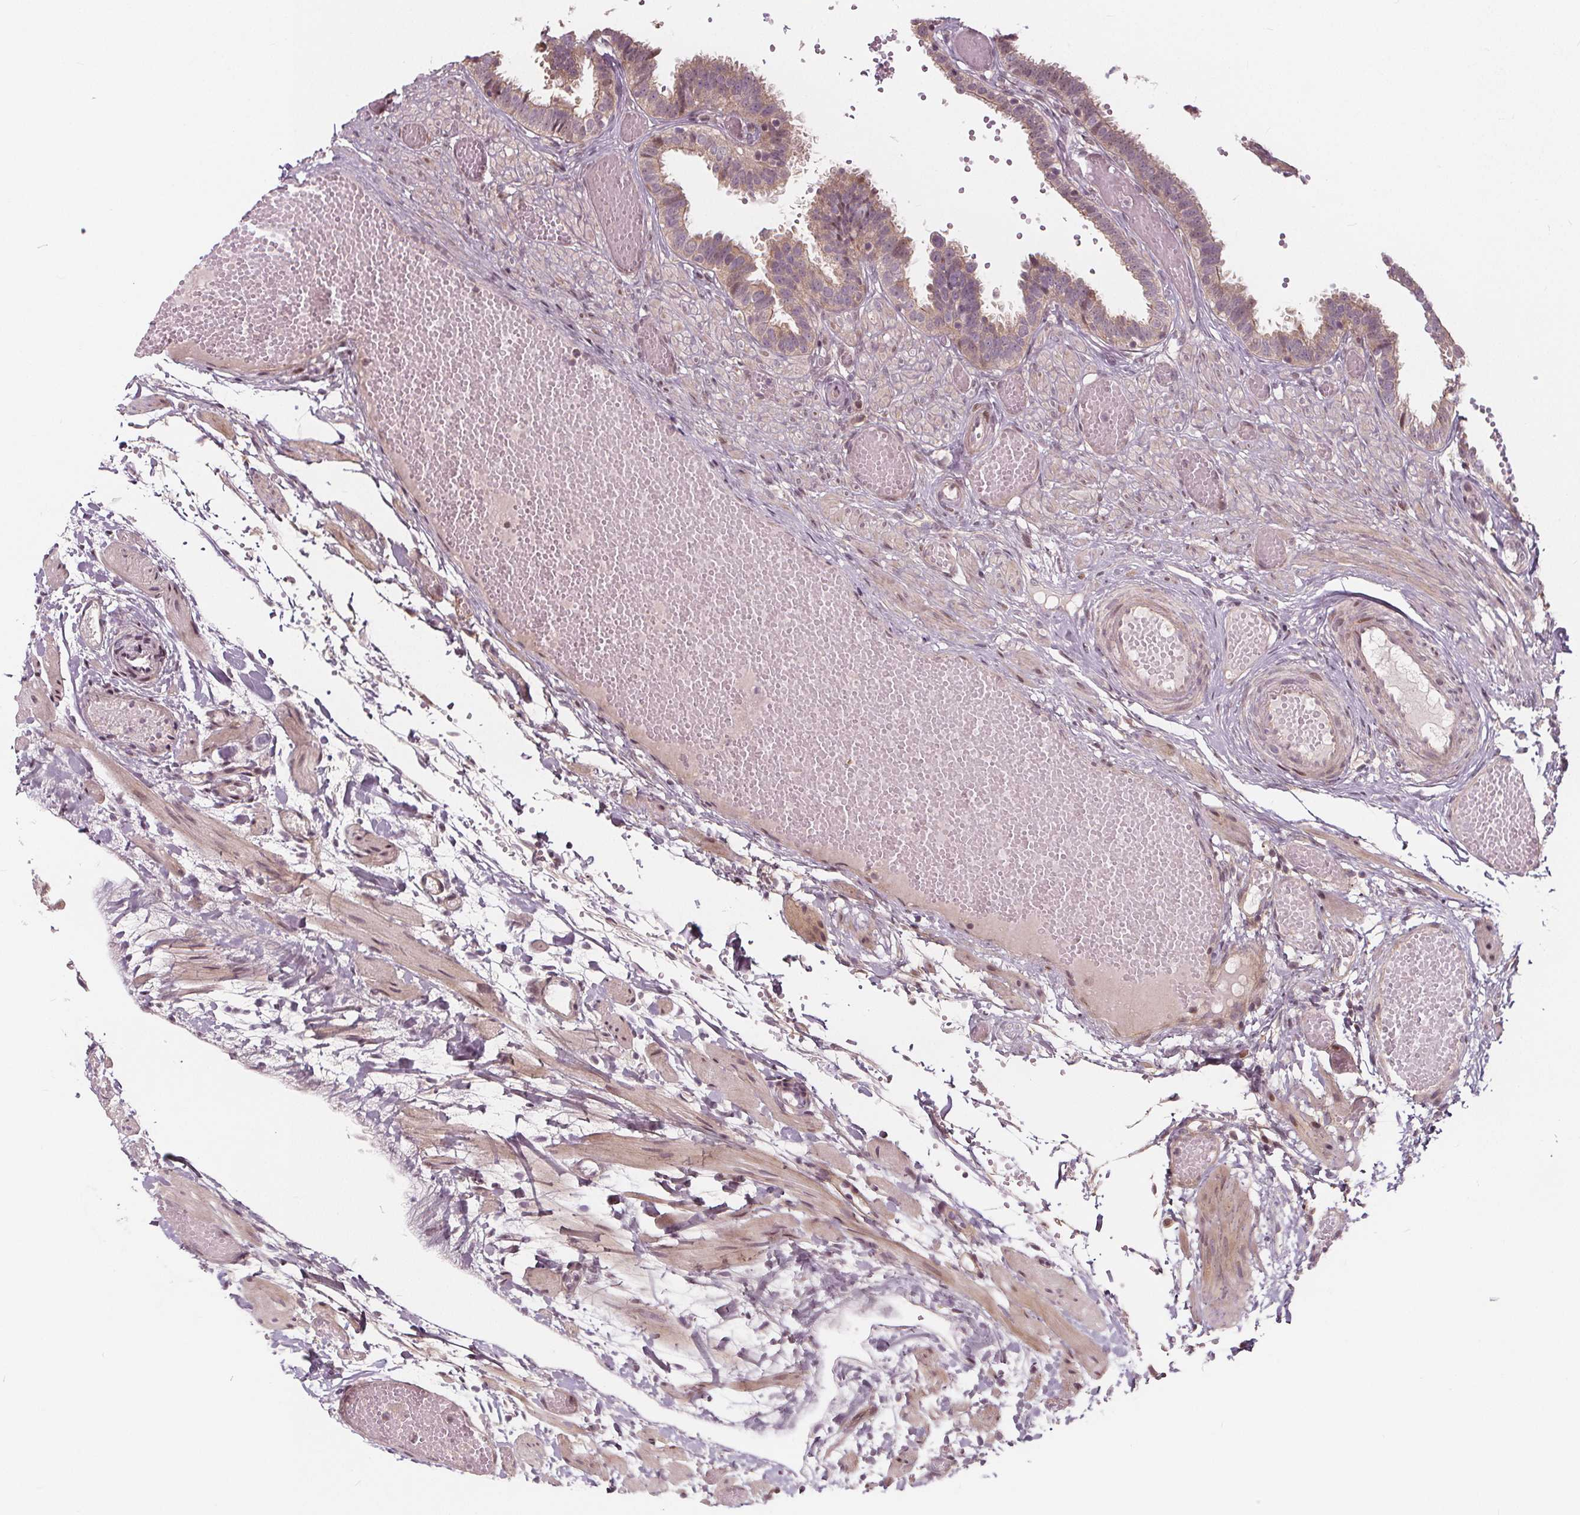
{"staining": {"intensity": "moderate", "quantity": "25%-75%", "location": "cytoplasmic/membranous"}, "tissue": "fallopian tube", "cell_type": "Glandular cells", "image_type": "normal", "snomed": [{"axis": "morphology", "description": "Normal tissue, NOS"}, {"axis": "topography", "description": "Fallopian tube"}], "caption": "Human fallopian tube stained with a protein marker exhibits moderate staining in glandular cells.", "gene": "AKT1S1", "patient": {"sex": "female", "age": 37}}